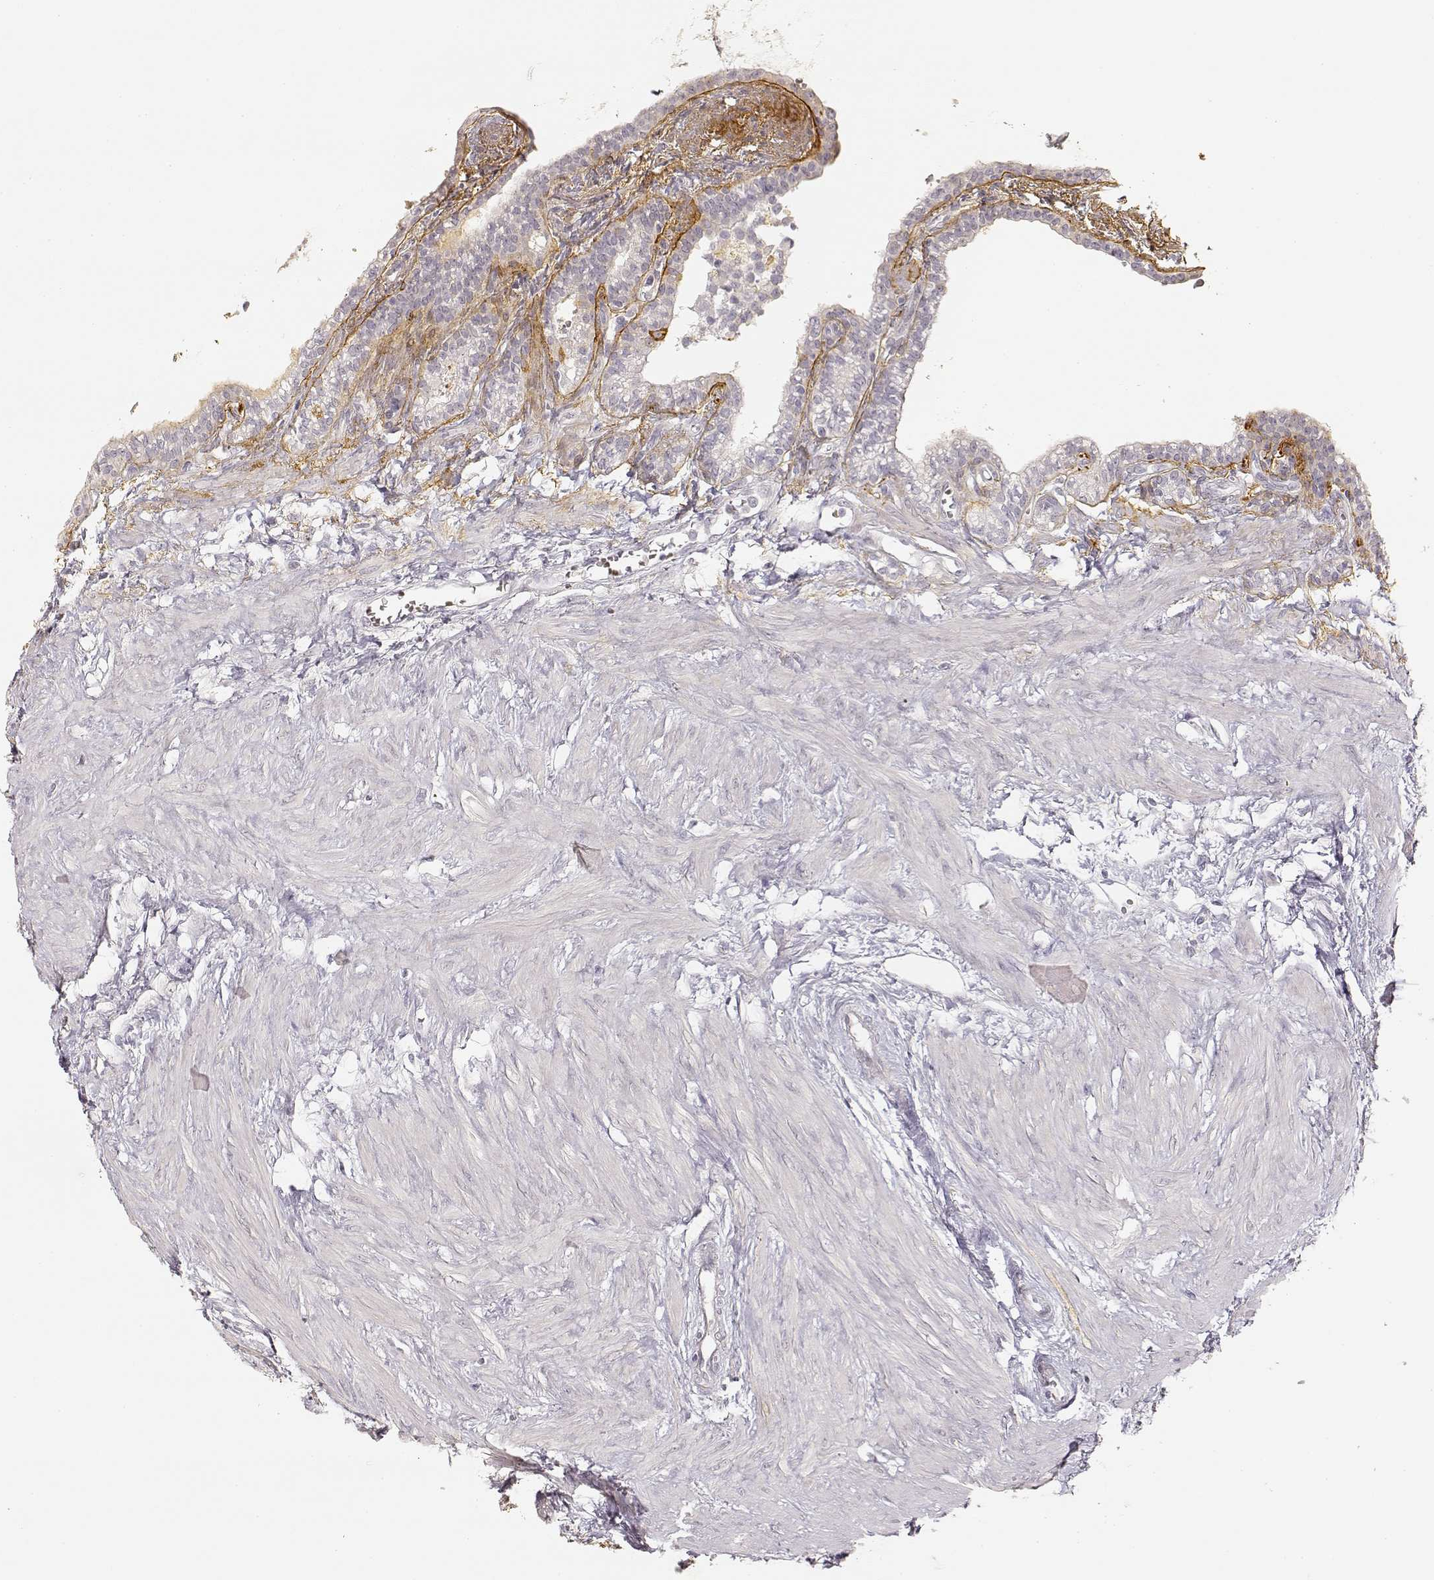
{"staining": {"intensity": "negative", "quantity": "none", "location": "none"}, "tissue": "seminal vesicle", "cell_type": "Glandular cells", "image_type": "normal", "snomed": [{"axis": "morphology", "description": "Normal tissue, NOS"}, {"axis": "morphology", "description": "Urothelial carcinoma, NOS"}, {"axis": "topography", "description": "Urinary bladder"}, {"axis": "topography", "description": "Seminal veicle"}], "caption": "Immunohistochemistry histopathology image of unremarkable seminal vesicle: seminal vesicle stained with DAB (3,3'-diaminobenzidine) demonstrates no significant protein staining in glandular cells. Brightfield microscopy of immunohistochemistry stained with DAB (3,3'-diaminobenzidine) (brown) and hematoxylin (blue), captured at high magnification.", "gene": "LAMC2", "patient": {"sex": "male", "age": 76}}